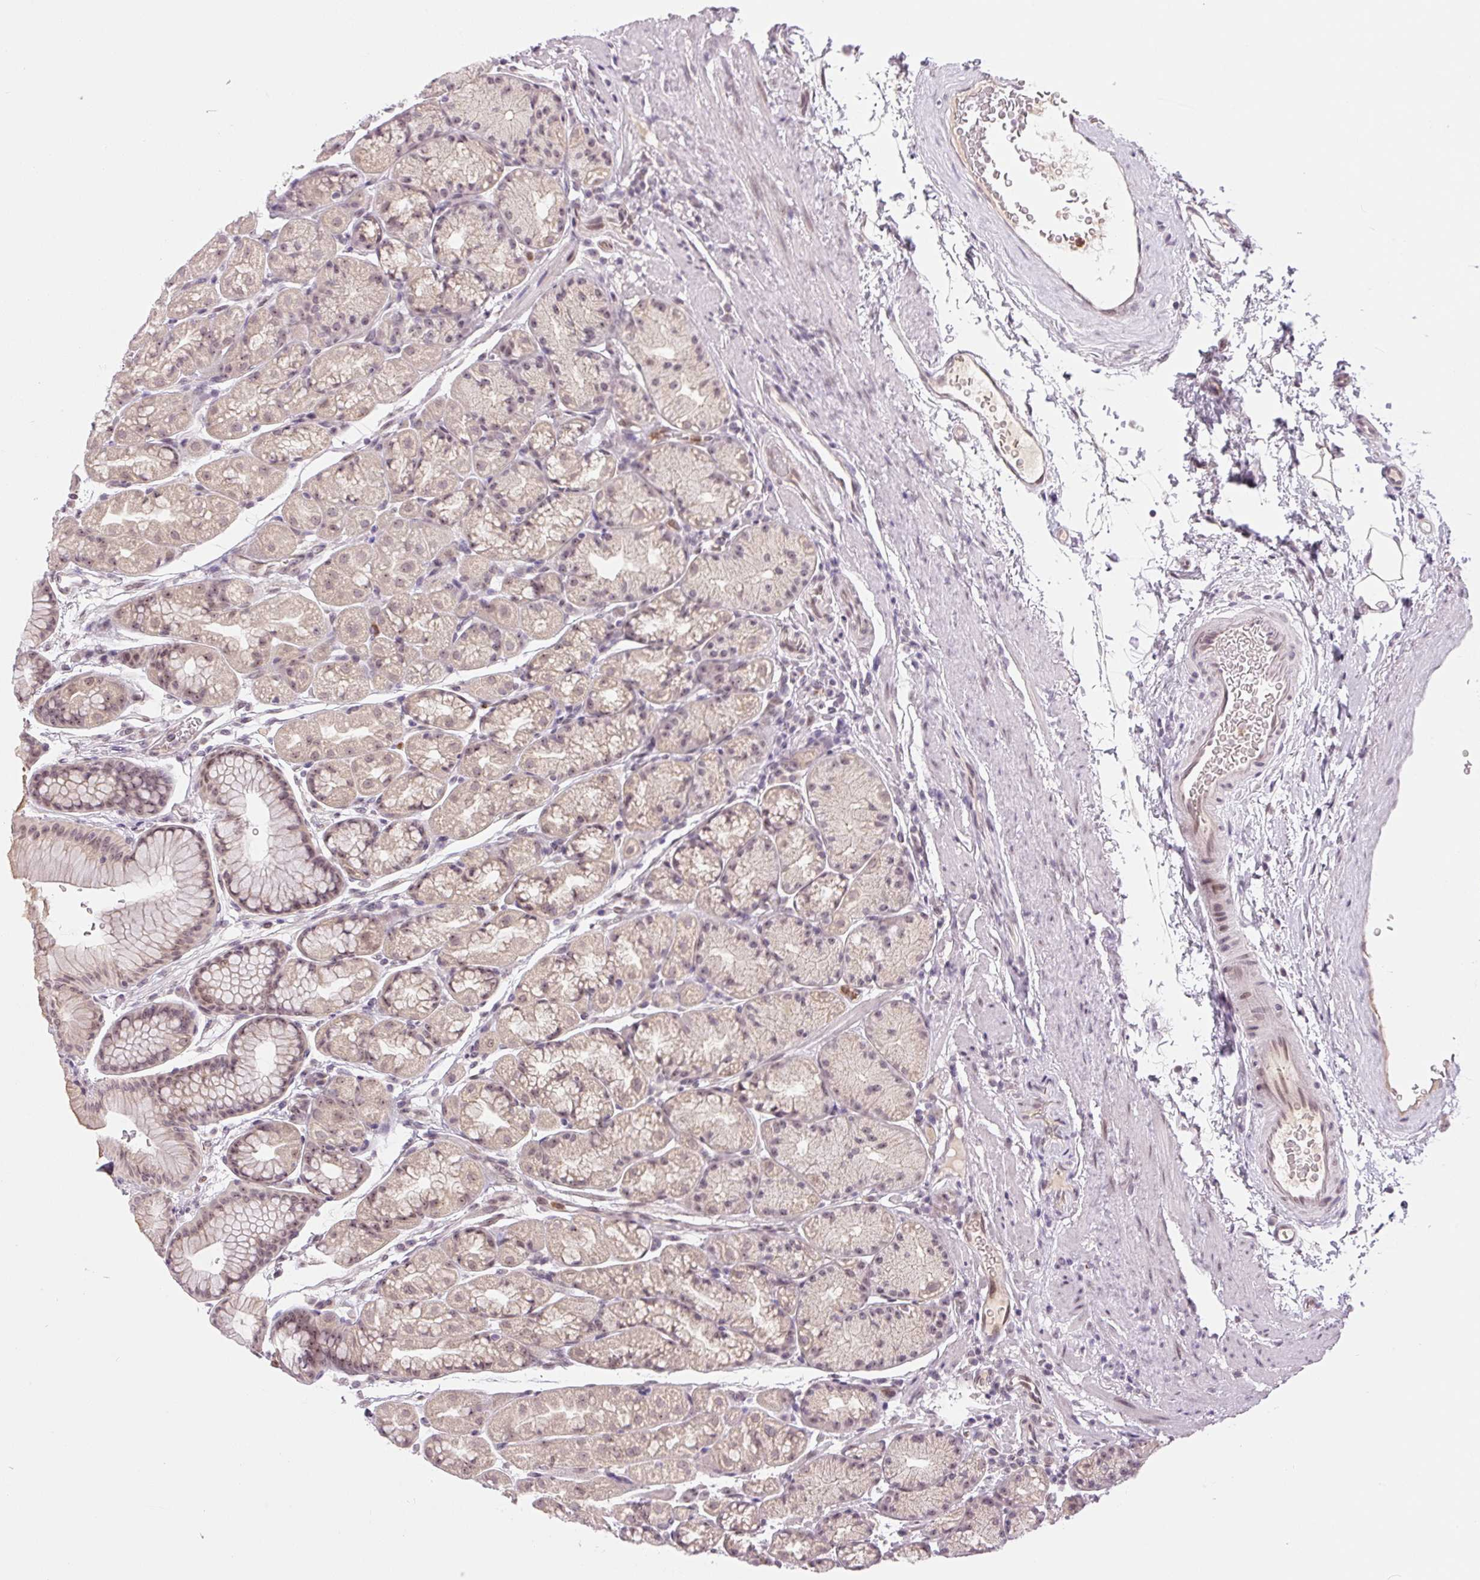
{"staining": {"intensity": "weak", "quantity": "25%-75%", "location": "nuclear"}, "tissue": "stomach", "cell_type": "Glandular cells", "image_type": "normal", "snomed": [{"axis": "morphology", "description": "Normal tissue, NOS"}, {"axis": "topography", "description": "Stomach, lower"}], "caption": "A brown stain labels weak nuclear expression of a protein in glandular cells of unremarkable human stomach.", "gene": "SGF29", "patient": {"sex": "male", "age": 67}}